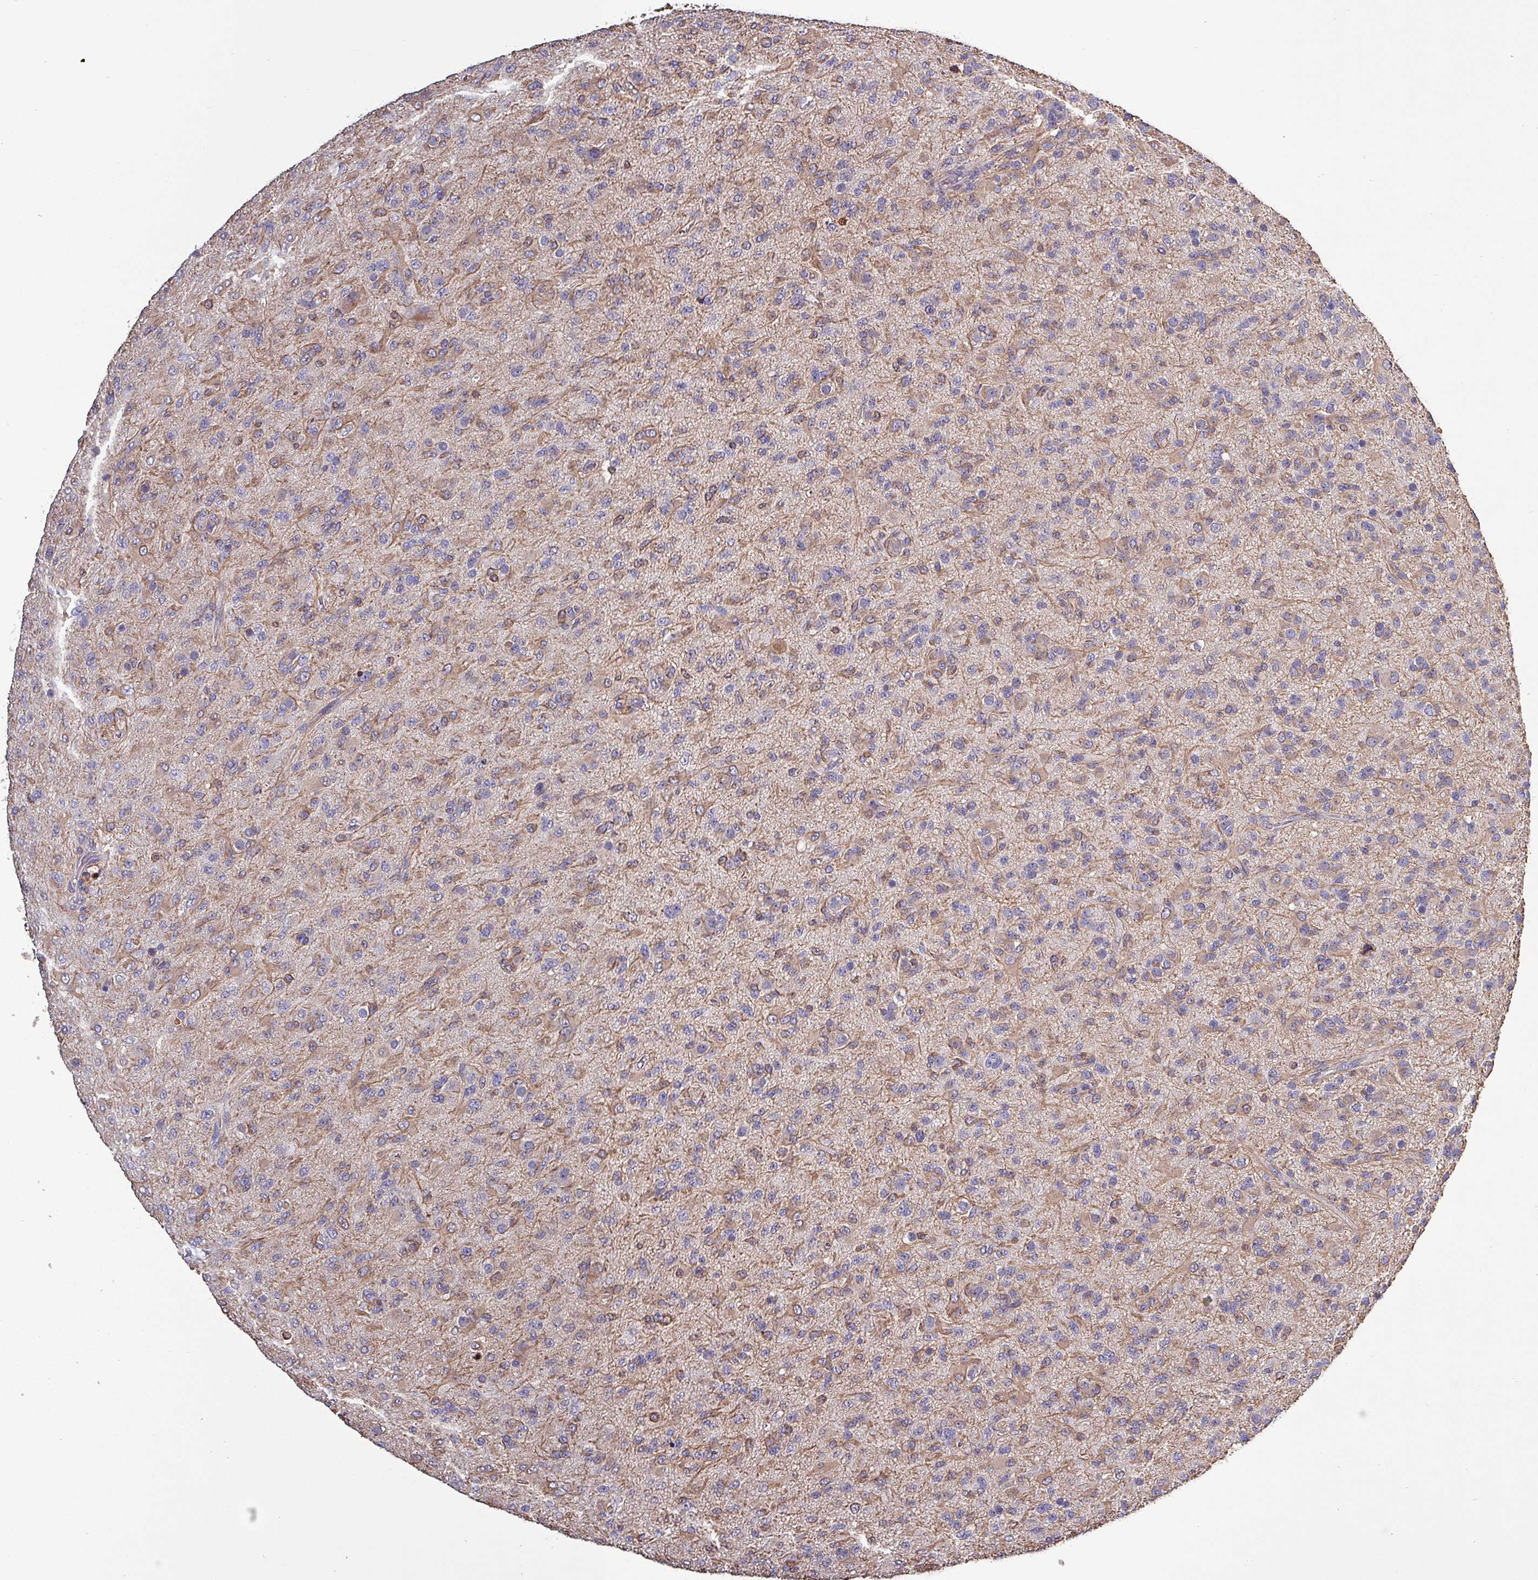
{"staining": {"intensity": "negative", "quantity": "none", "location": "none"}, "tissue": "glioma", "cell_type": "Tumor cells", "image_type": "cancer", "snomed": [{"axis": "morphology", "description": "Glioma, malignant, Low grade"}, {"axis": "topography", "description": "Brain"}], "caption": "Glioma stained for a protein using immunohistochemistry (IHC) shows no expression tumor cells.", "gene": "HTRA4", "patient": {"sex": "male", "age": 65}}